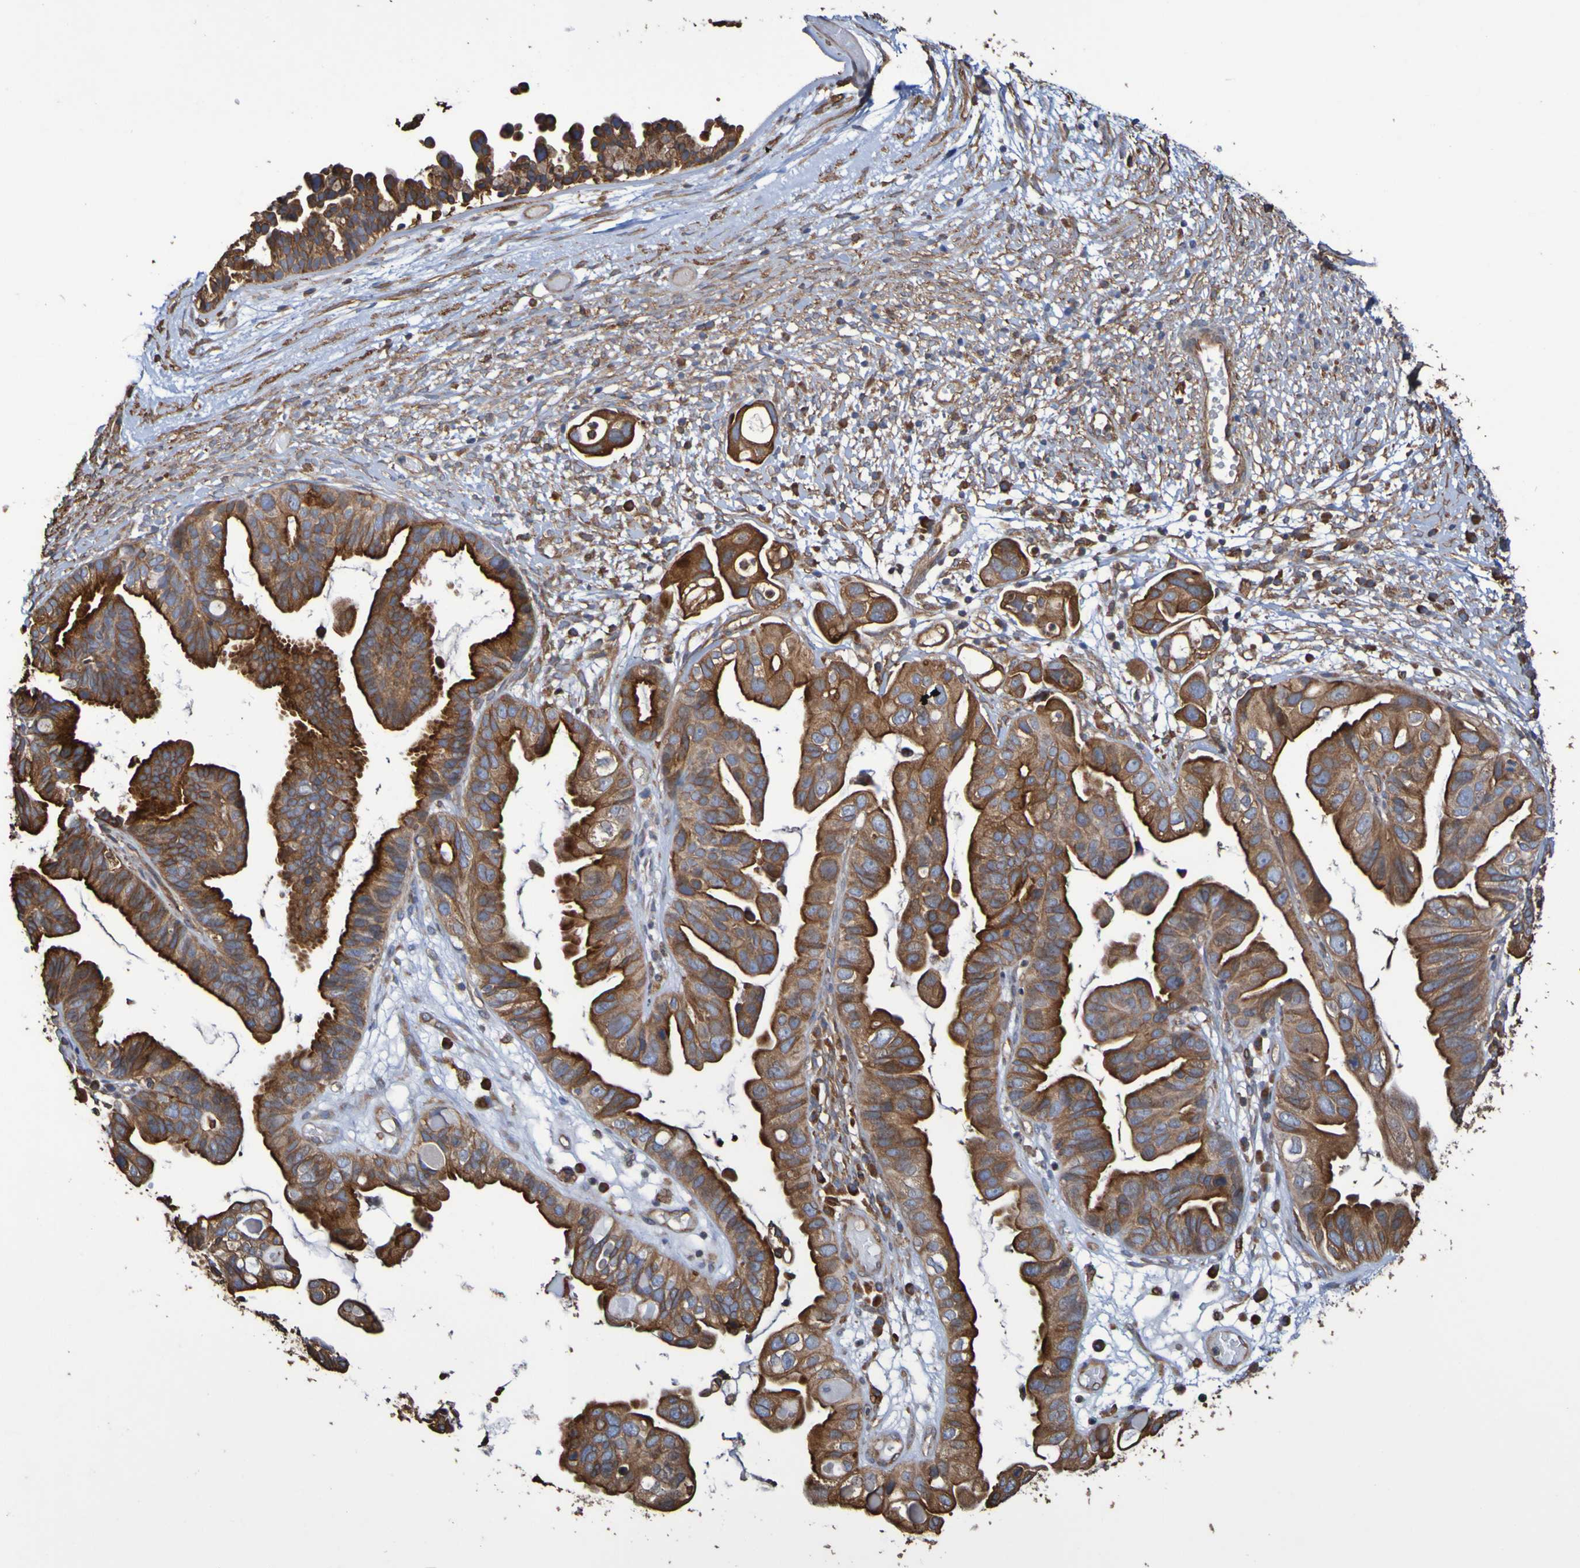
{"staining": {"intensity": "strong", "quantity": ">75%", "location": "cytoplasmic/membranous"}, "tissue": "ovarian cancer", "cell_type": "Tumor cells", "image_type": "cancer", "snomed": [{"axis": "morphology", "description": "Cystadenocarcinoma, serous, NOS"}, {"axis": "topography", "description": "Ovary"}], "caption": "Immunohistochemistry (IHC) of ovarian cancer demonstrates high levels of strong cytoplasmic/membranous positivity in approximately >75% of tumor cells.", "gene": "RAB11A", "patient": {"sex": "female", "age": 56}}